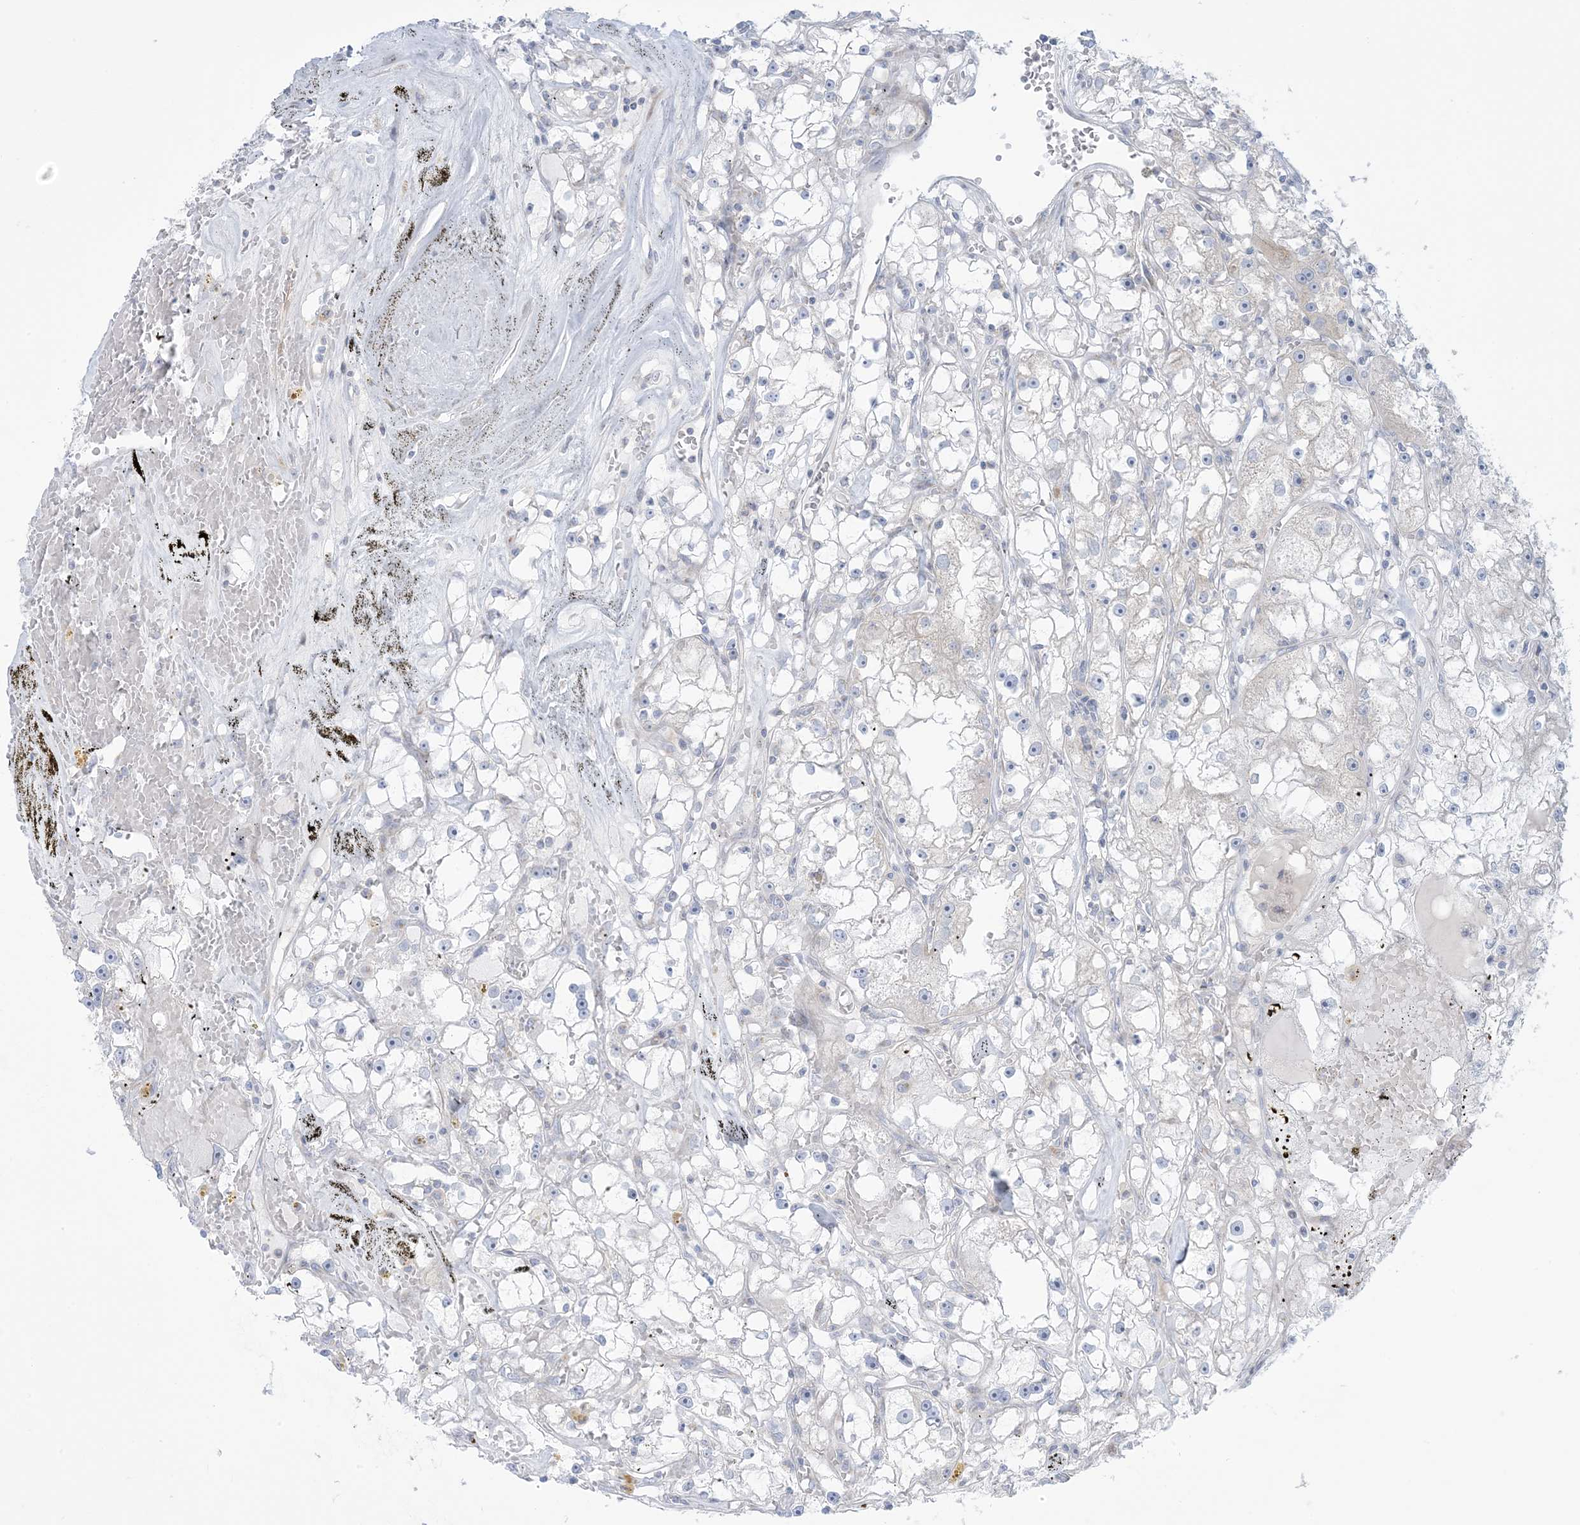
{"staining": {"intensity": "negative", "quantity": "none", "location": "none"}, "tissue": "renal cancer", "cell_type": "Tumor cells", "image_type": "cancer", "snomed": [{"axis": "morphology", "description": "Adenocarcinoma, NOS"}, {"axis": "topography", "description": "Kidney"}], "caption": "IHC of human renal cancer shows no expression in tumor cells.", "gene": "AFTPH", "patient": {"sex": "male", "age": 56}}